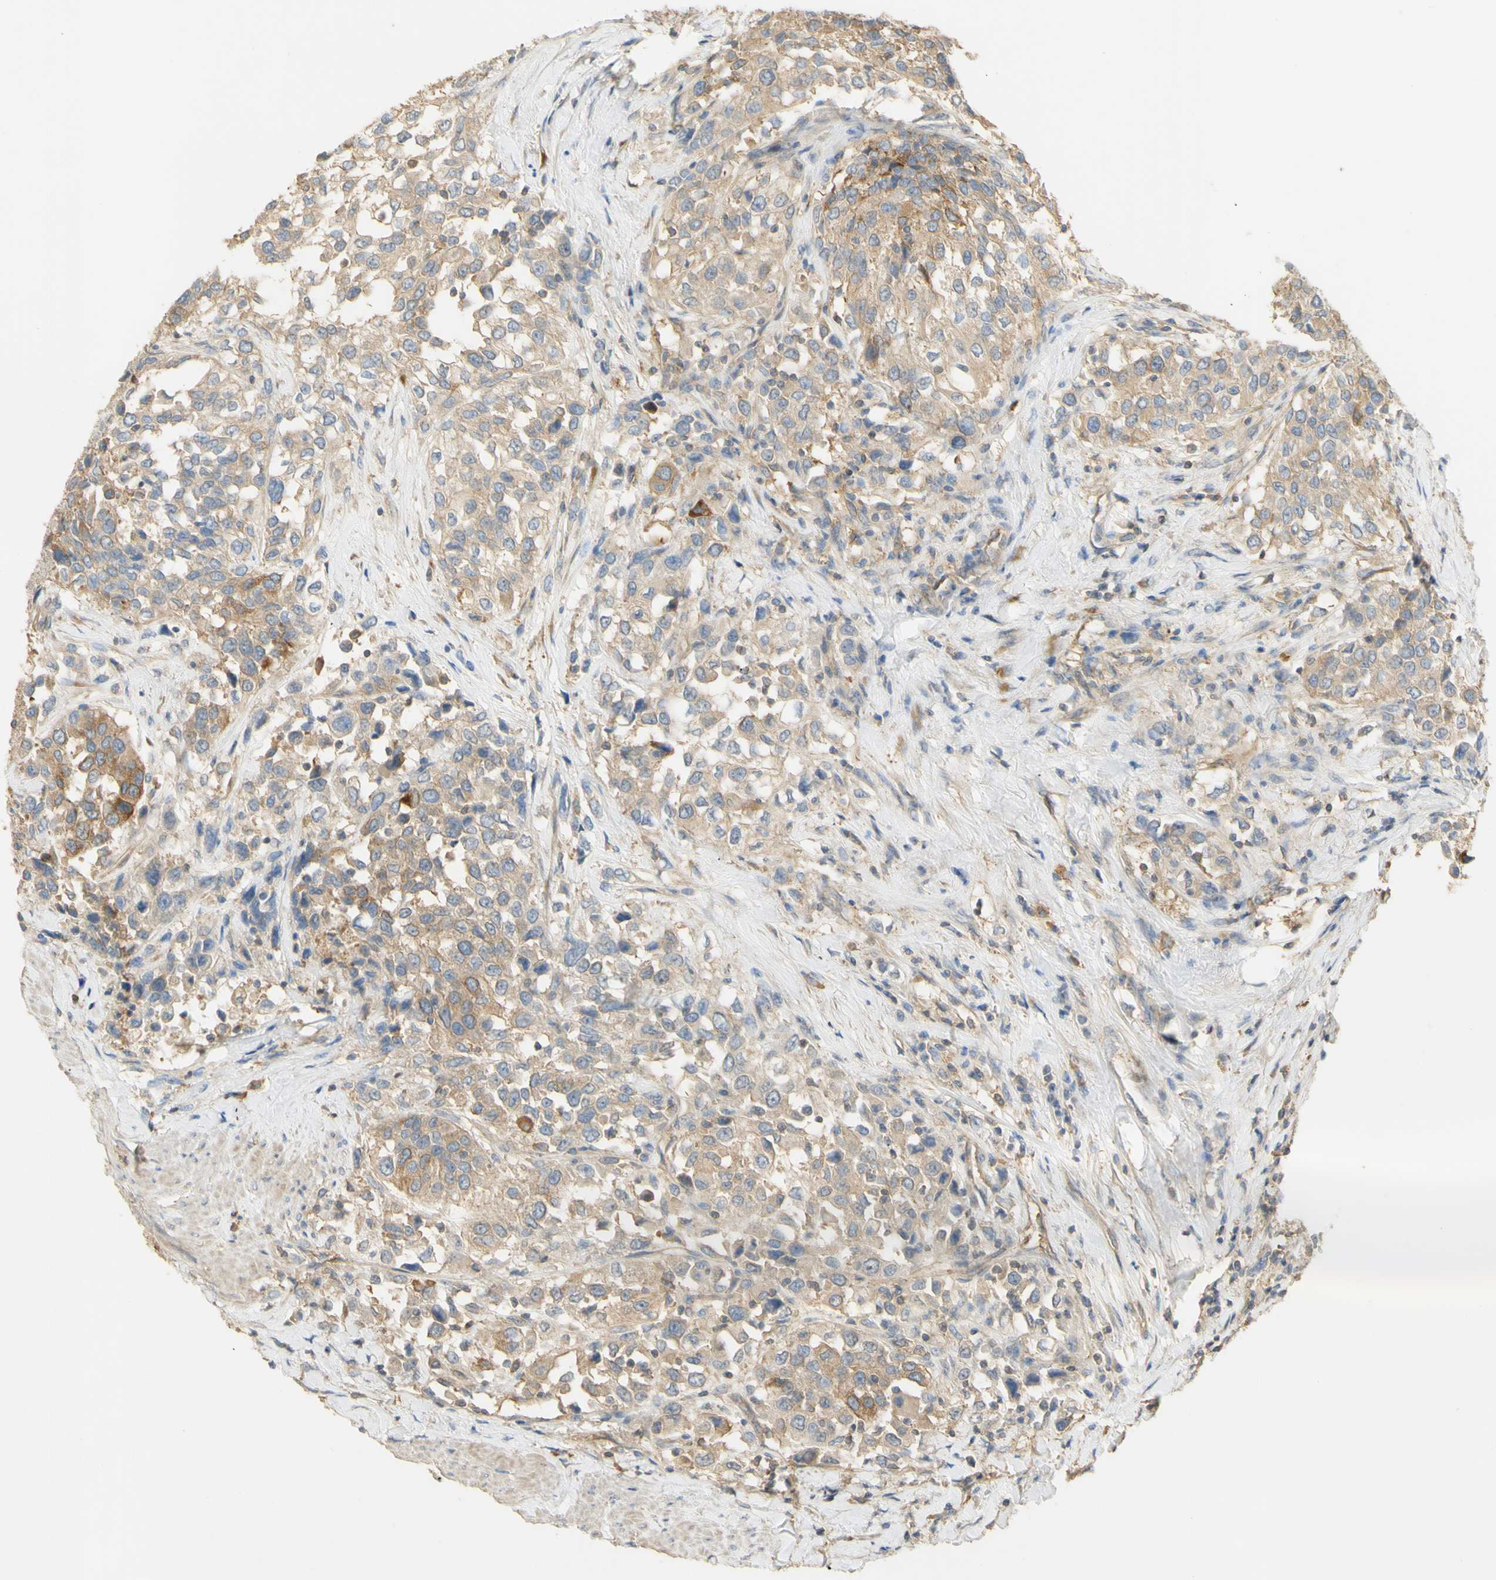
{"staining": {"intensity": "weak", "quantity": "25%-75%", "location": "cytoplasmic/membranous"}, "tissue": "urothelial cancer", "cell_type": "Tumor cells", "image_type": "cancer", "snomed": [{"axis": "morphology", "description": "Urothelial carcinoma, High grade"}, {"axis": "topography", "description": "Urinary bladder"}], "caption": "High-magnification brightfield microscopy of urothelial cancer stained with DAB (3,3'-diaminobenzidine) (brown) and counterstained with hematoxylin (blue). tumor cells exhibit weak cytoplasmic/membranous staining is seen in about25%-75% of cells. Immunohistochemistry stains the protein of interest in brown and the nuclei are stained blue.", "gene": "KCNE4", "patient": {"sex": "female", "age": 80}}